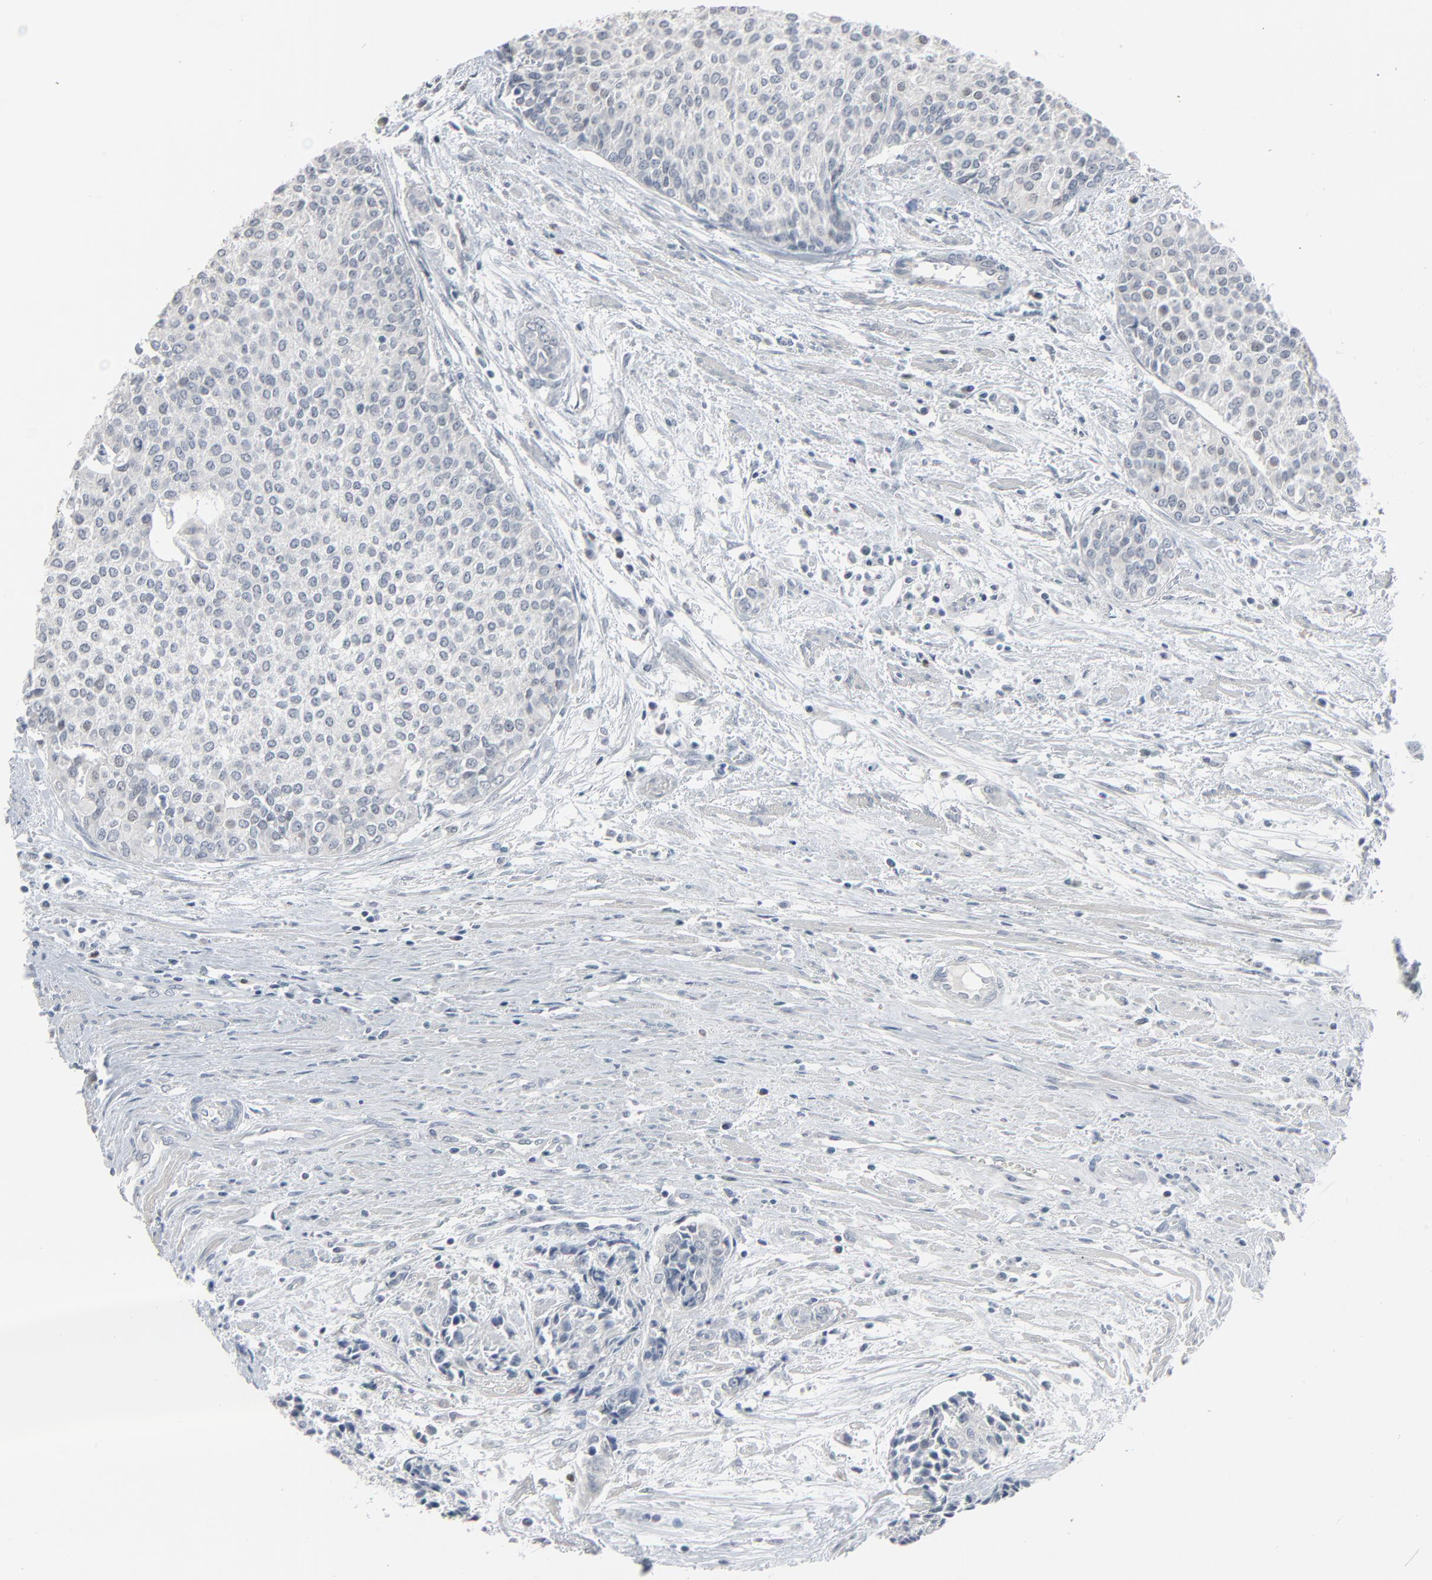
{"staining": {"intensity": "negative", "quantity": "none", "location": "none"}, "tissue": "urothelial cancer", "cell_type": "Tumor cells", "image_type": "cancer", "snomed": [{"axis": "morphology", "description": "Urothelial carcinoma, Low grade"}, {"axis": "topography", "description": "Urinary bladder"}], "caption": "Immunohistochemistry (IHC) image of neoplastic tissue: human urothelial cancer stained with DAB (3,3'-diaminobenzidine) demonstrates no significant protein staining in tumor cells. Nuclei are stained in blue.", "gene": "SAGE1", "patient": {"sex": "female", "age": 73}}